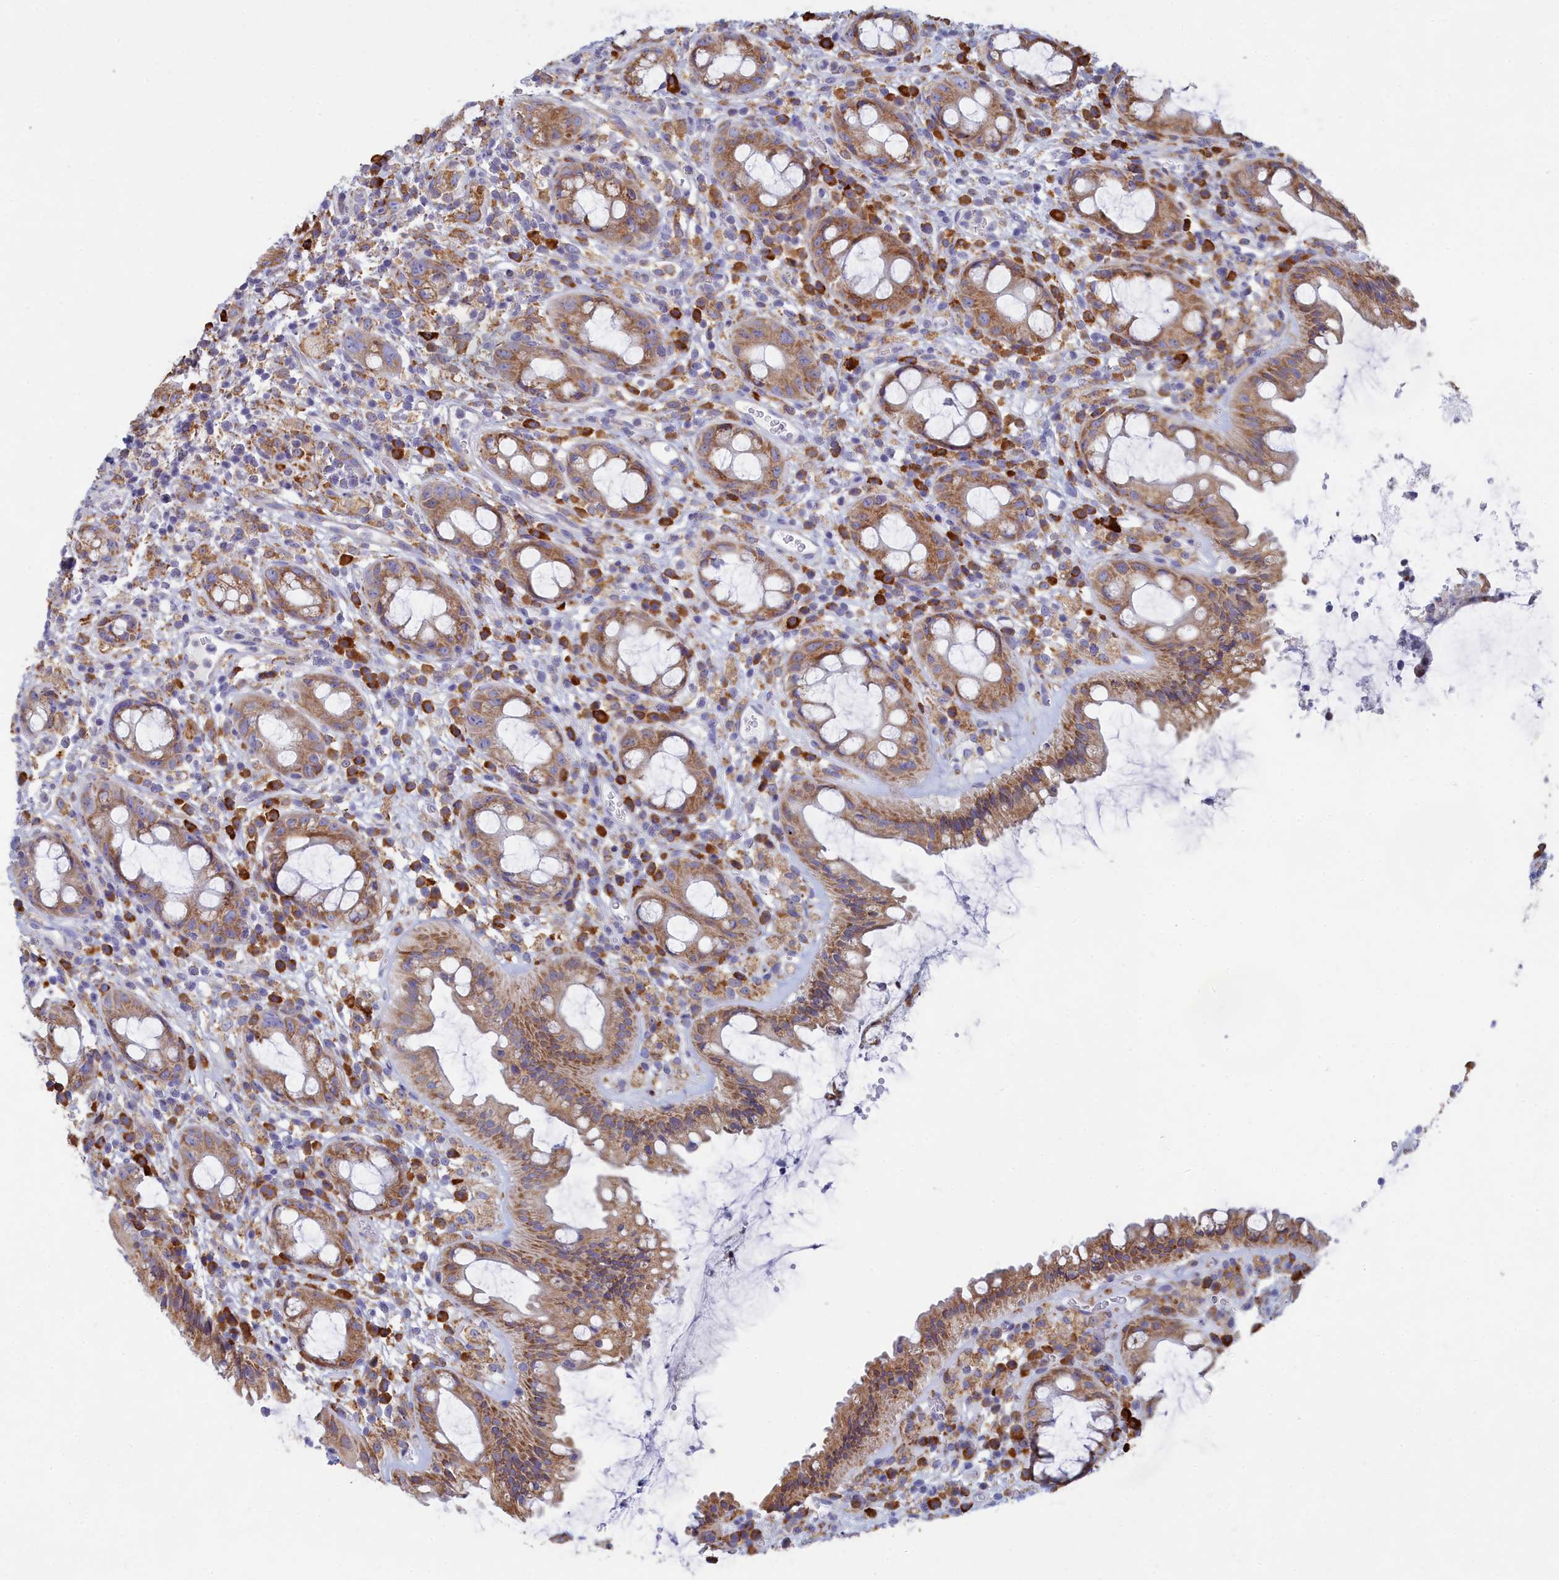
{"staining": {"intensity": "moderate", "quantity": "25%-75%", "location": "cytoplasmic/membranous"}, "tissue": "rectum", "cell_type": "Glandular cells", "image_type": "normal", "snomed": [{"axis": "morphology", "description": "Normal tissue, NOS"}, {"axis": "topography", "description": "Rectum"}], "caption": "Immunohistochemistry (IHC) photomicrograph of normal rectum: human rectum stained using IHC demonstrates medium levels of moderate protein expression localized specifically in the cytoplasmic/membranous of glandular cells, appearing as a cytoplasmic/membranous brown color.", "gene": "WDR35", "patient": {"sex": "female", "age": 57}}